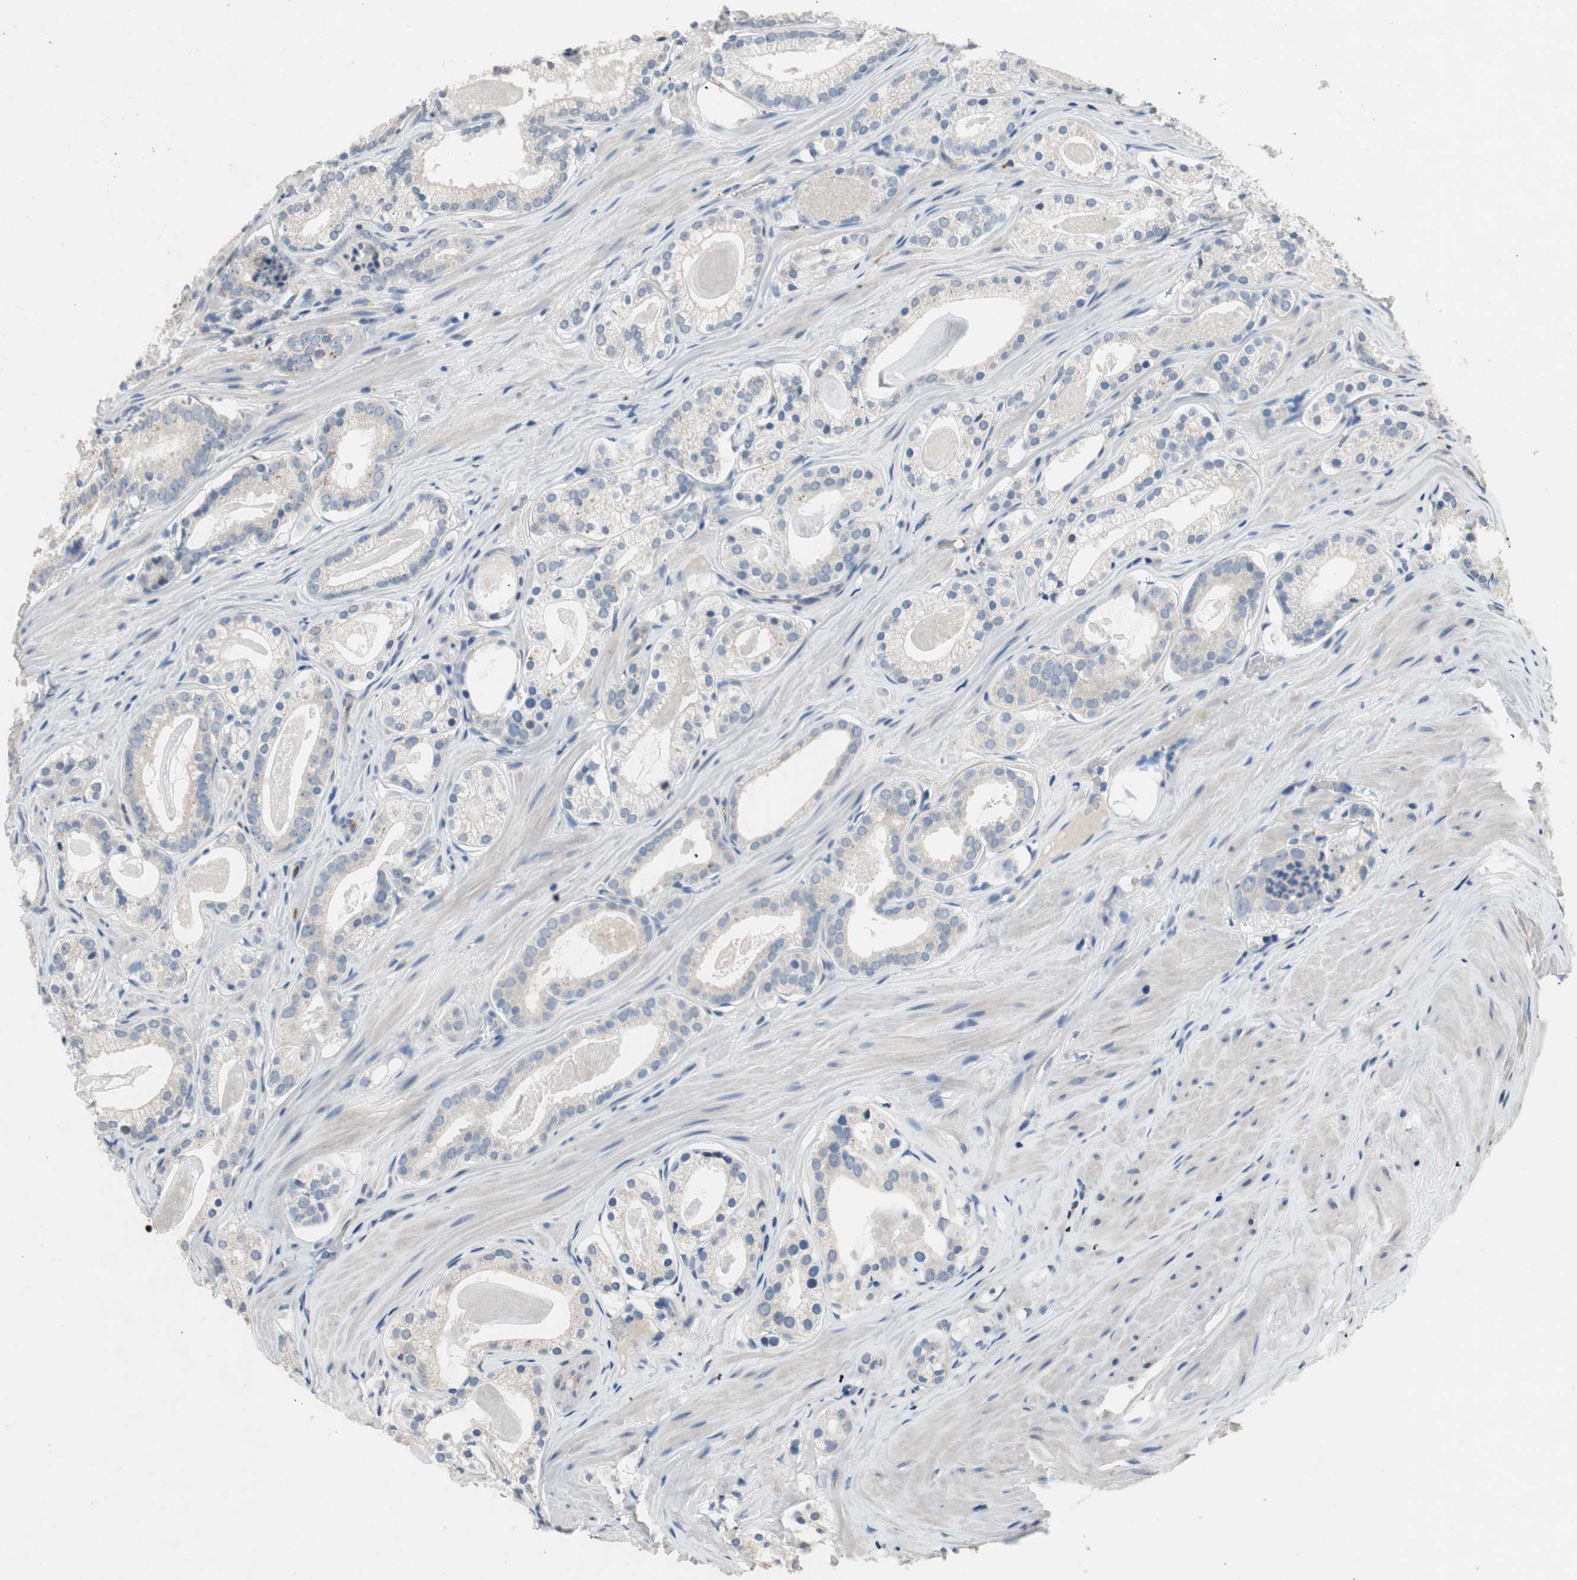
{"staining": {"intensity": "negative", "quantity": "none", "location": "none"}, "tissue": "prostate cancer", "cell_type": "Tumor cells", "image_type": "cancer", "snomed": [{"axis": "morphology", "description": "Adenocarcinoma, Low grade"}, {"axis": "topography", "description": "Prostate"}], "caption": "This photomicrograph is of prostate cancer stained with immunohistochemistry (IHC) to label a protein in brown with the nuclei are counter-stained blue. There is no expression in tumor cells.", "gene": "ALPL", "patient": {"sex": "male", "age": 59}}